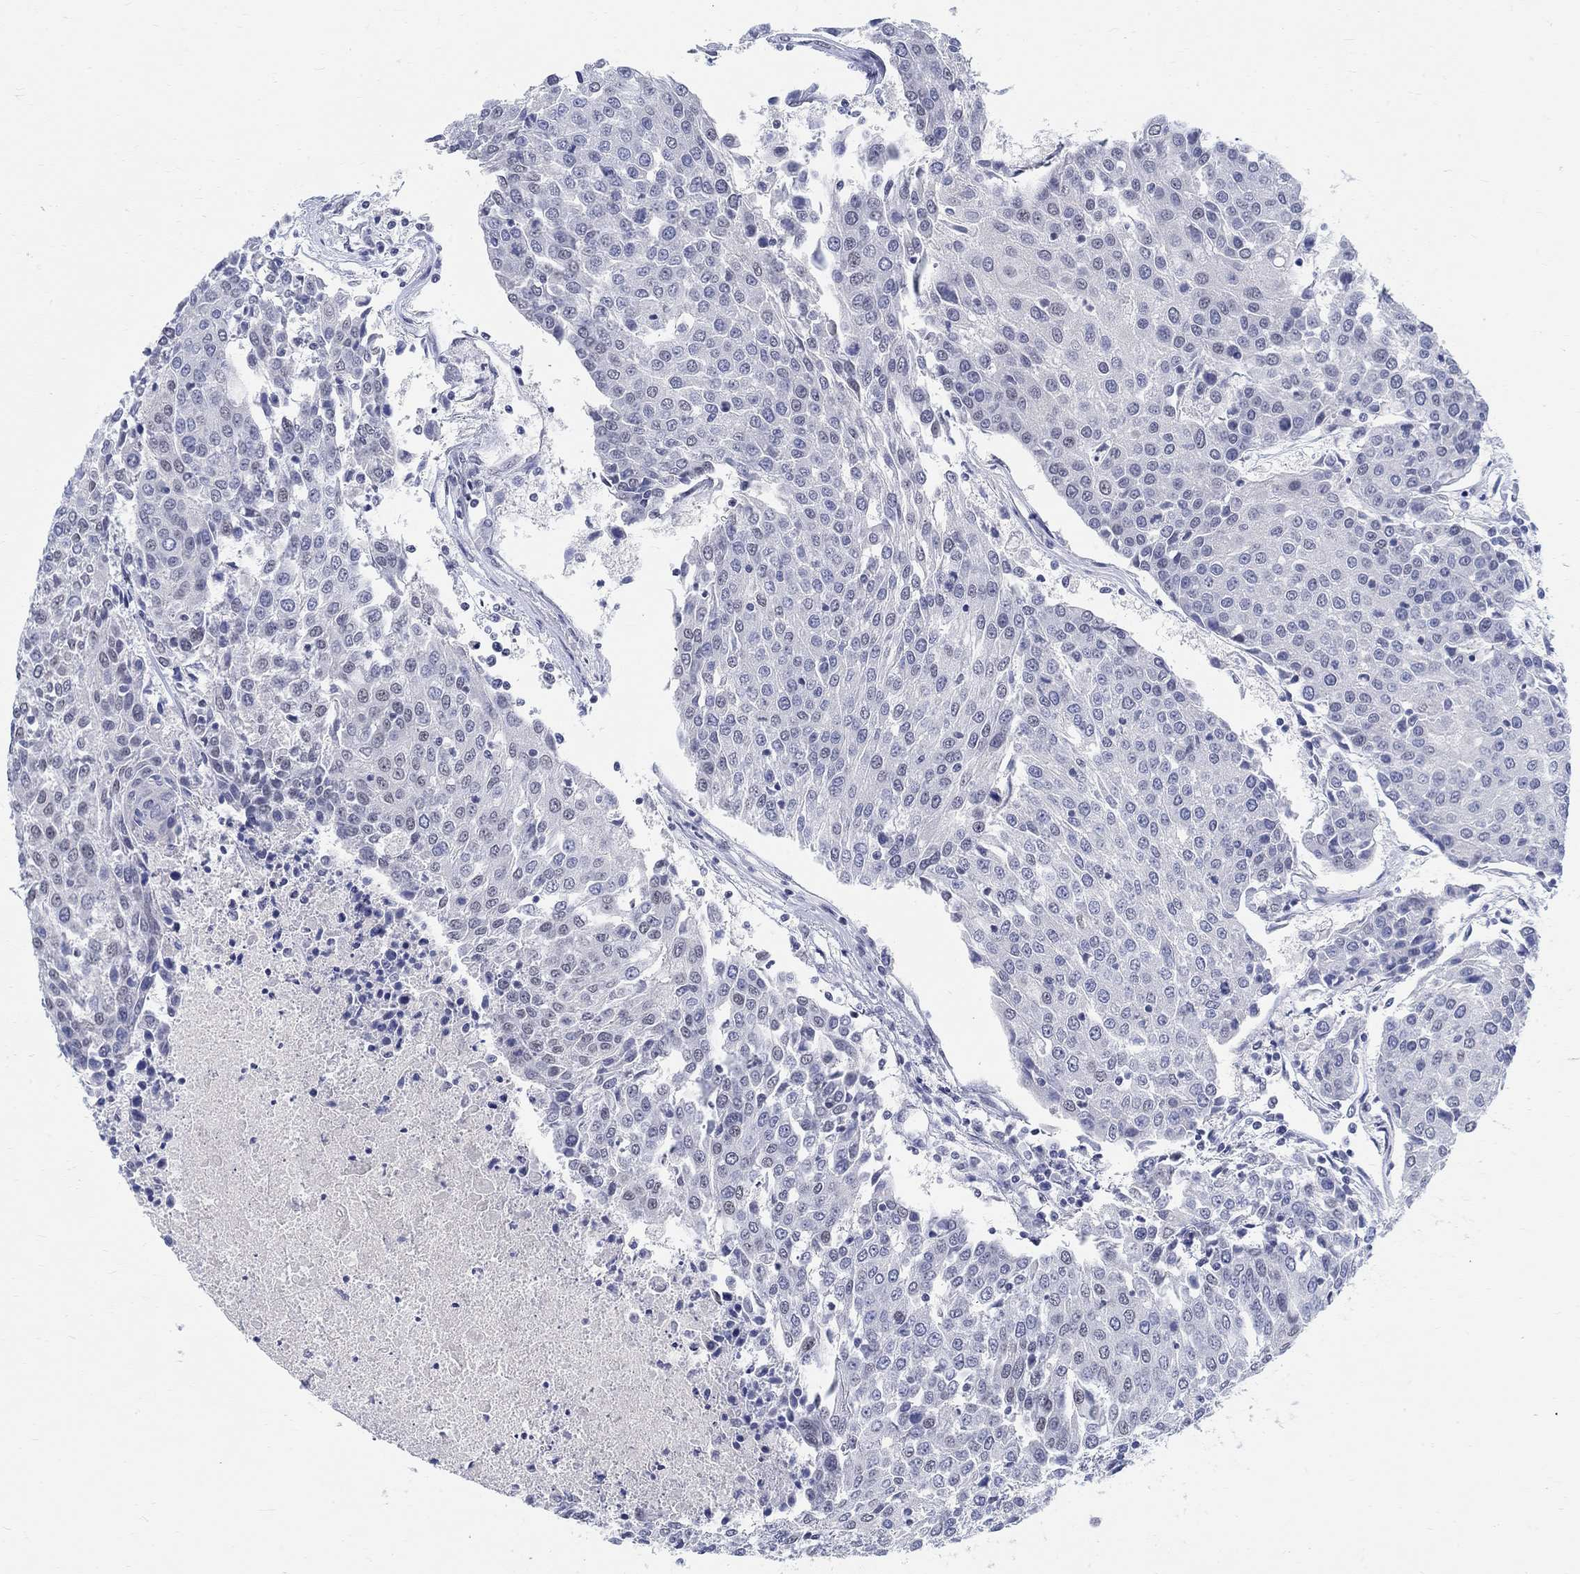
{"staining": {"intensity": "negative", "quantity": "none", "location": "none"}, "tissue": "urothelial cancer", "cell_type": "Tumor cells", "image_type": "cancer", "snomed": [{"axis": "morphology", "description": "Urothelial carcinoma, High grade"}, {"axis": "topography", "description": "Urinary bladder"}], "caption": "An immunohistochemistry photomicrograph of high-grade urothelial carcinoma is shown. There is no staining in tumor cells of high-grade urothelial carcinoma.", "gene": "ANKS1B", "patient": {"sex": "female", "age": 85}}